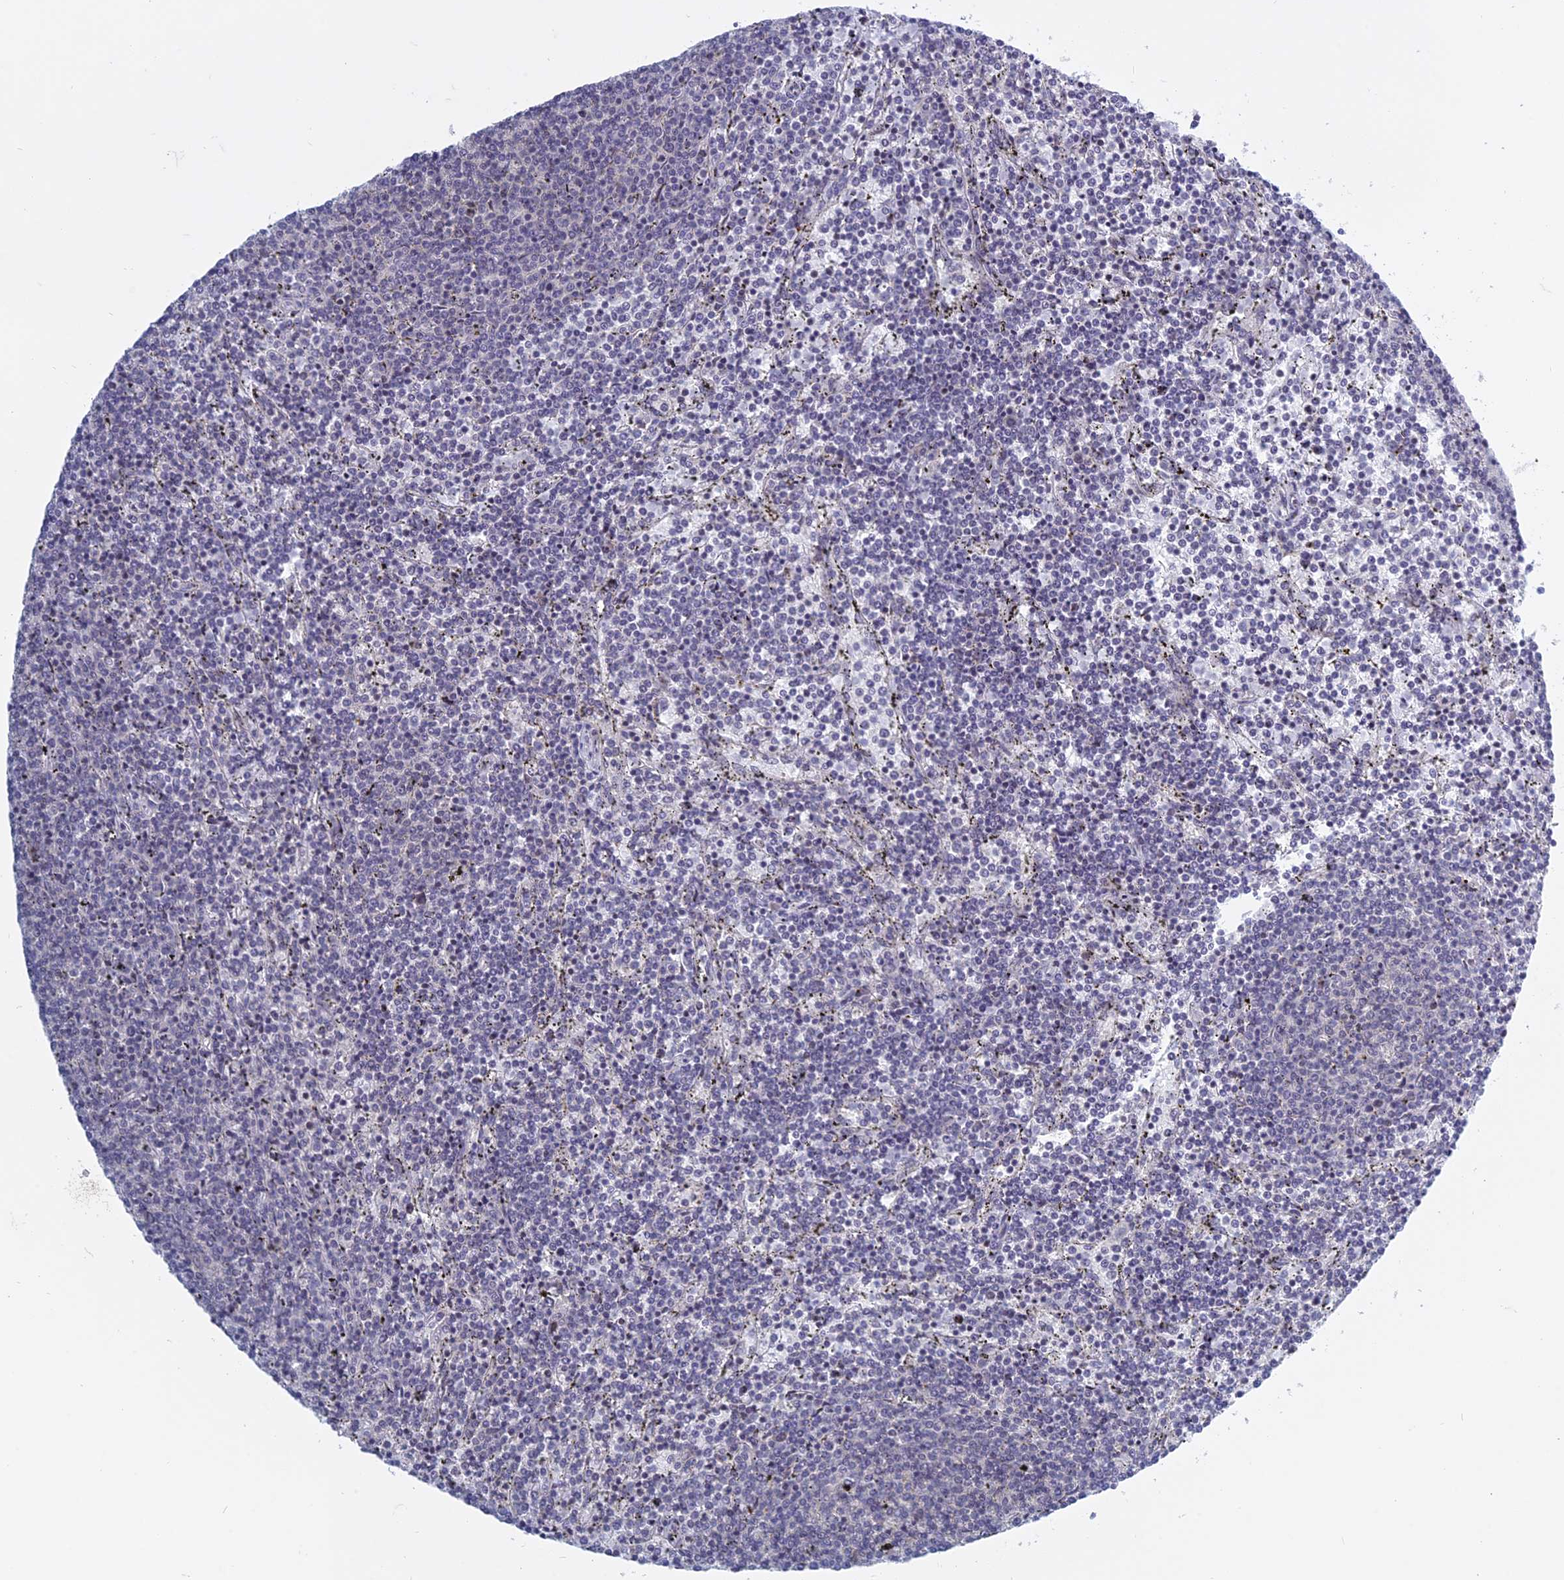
{"staining": {"intensity": "negative", "quantity": "none", "location": "none"}, "tissue": "lymphoma", "cell_type": "Tumor cells", "image_type": "cancer", "snomed": [{"axis": "morphology", "description": "Malignant lymphoma, non-Hodgkin's type, Low grade"}, {"axis": "topography", "description": "Spleen"}], "caption": "Histopathology image shows no significant protein expression in tumor cells of low-grade malignant lymphoma, non-Hodgkin's type.", "gene": "RPS19BP1", "patient": {"sex": "female", "age": 50}}